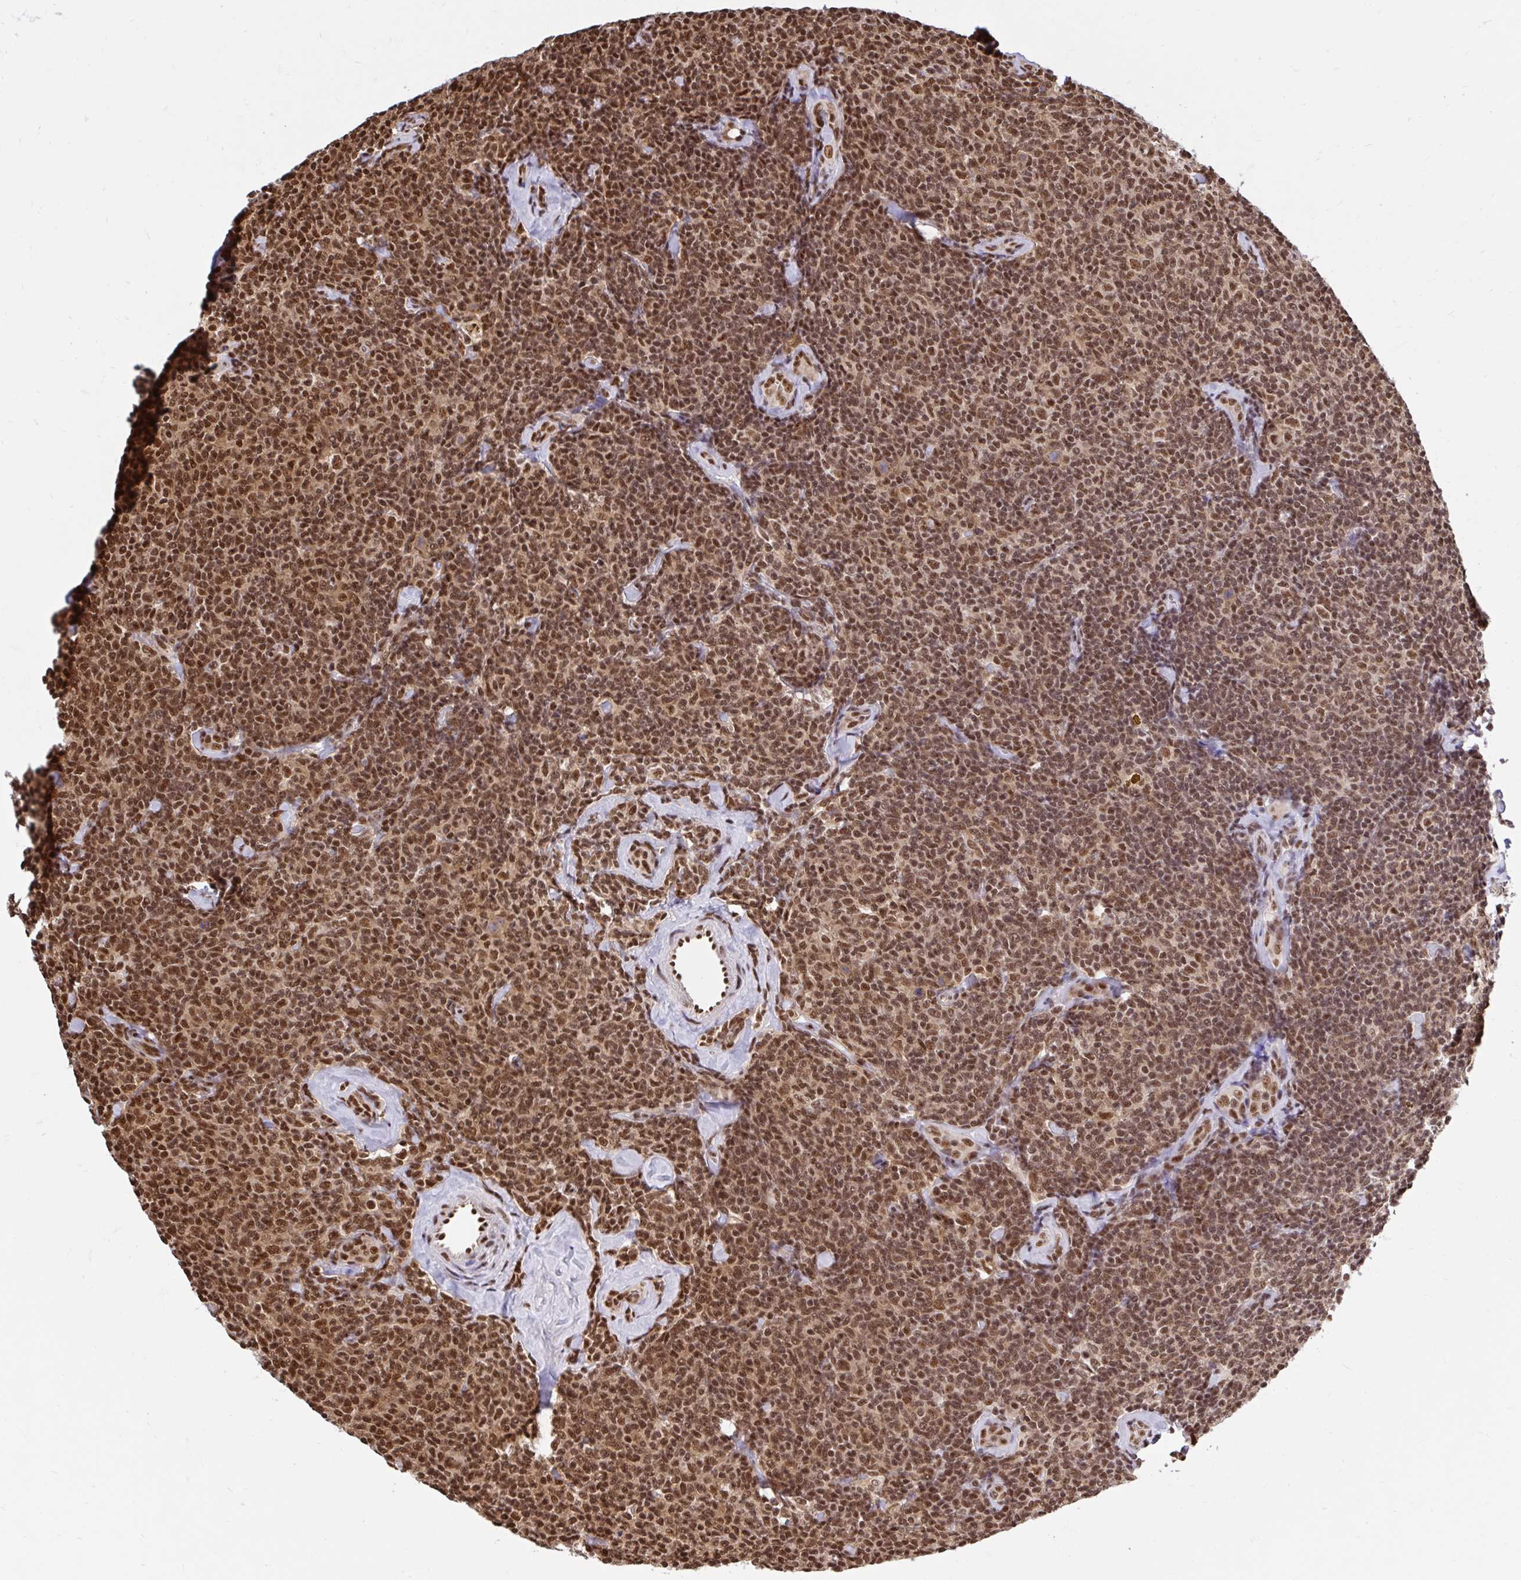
{"staining": {"intensity": "moderate", "quantity": ">75%", "location": "nuclear"}, "tissue": "lymphoma", "cell_type": "Tumor cells", "image_type": "cancer", "snomed": [{"axis": "morphology", "description": "Malignant lymphoma, non-Hodgkin's type, Low grade"}, {"axis": "topography", "description": "Lymph node"}], "caption": "This photomicrograph shows IHC staining of human lymphoma, with medium moderate nuclear positivity in about >75% of tumor cells.", "gene": "ABCA9", "patient": {"sex": "female", "age": 56}}